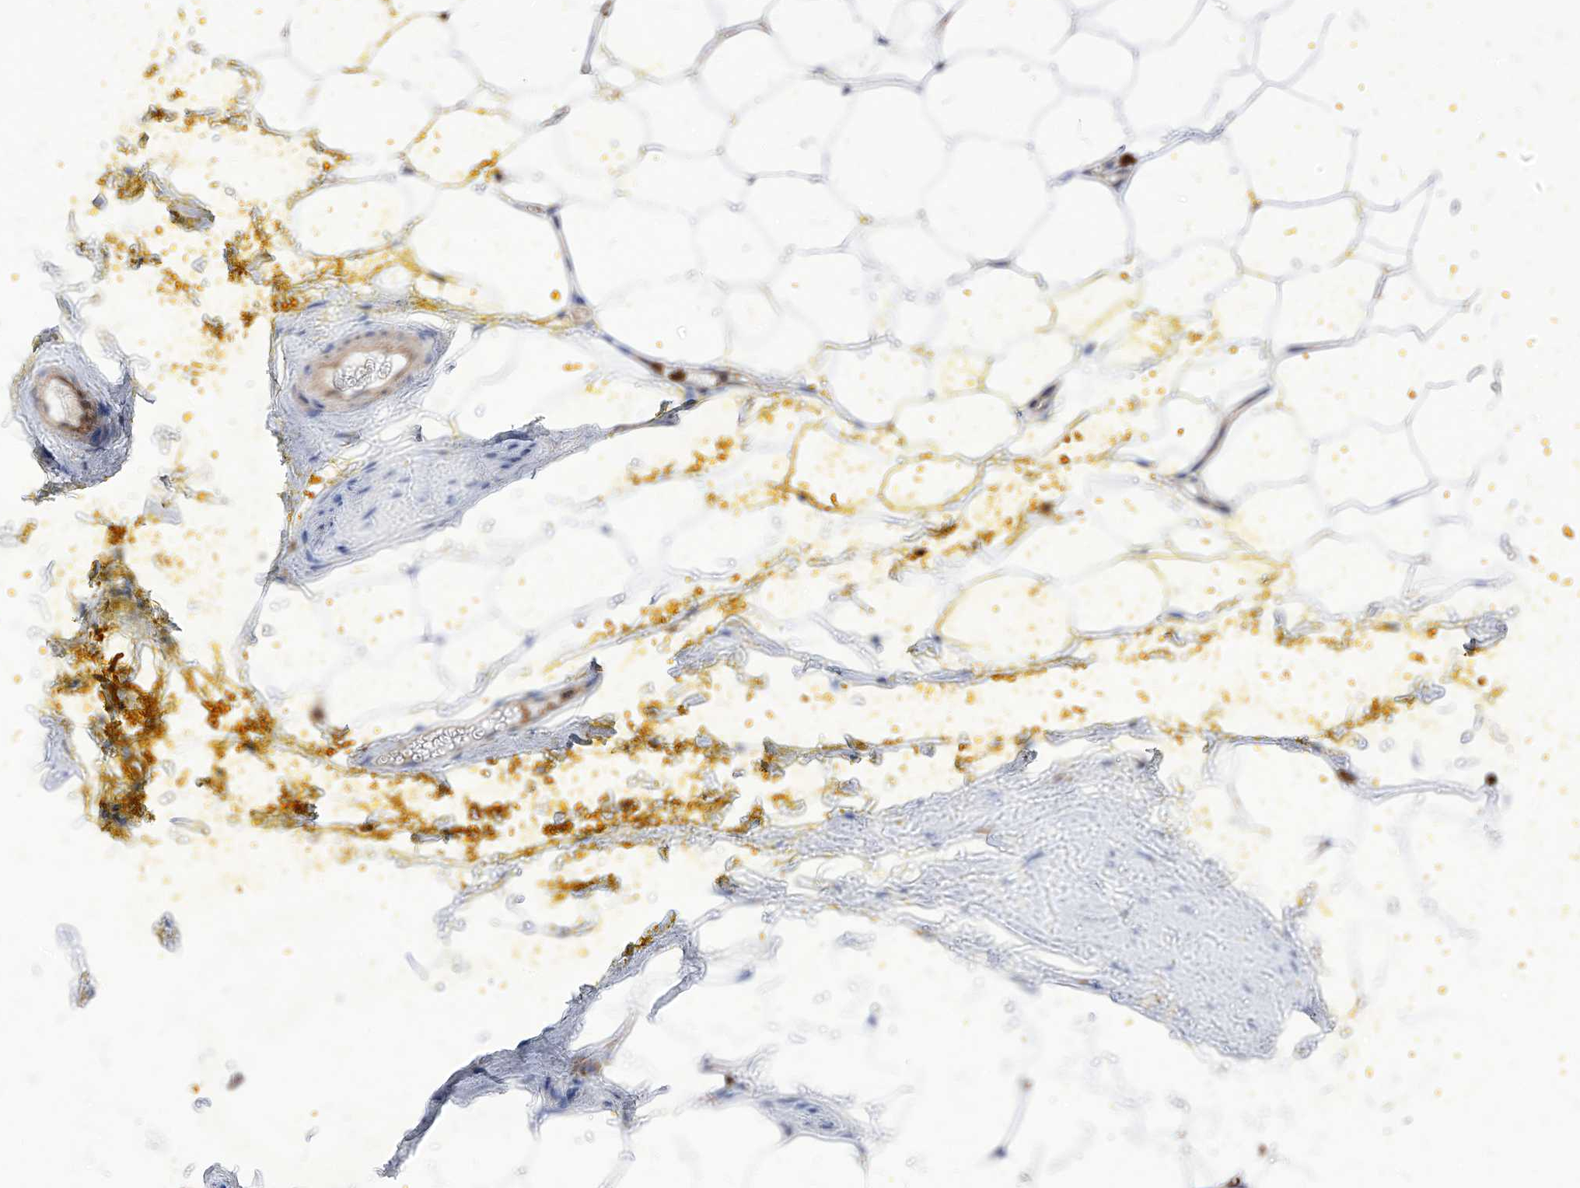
{"staining": {"intensity": "negative", "quantity": "none", "location": "none"}, "tissue": "adipose tissue", "cell_type": "Adipocytes", "image_type": "normal", "snomed": [{"axis": "morphology", "description": "Normal tissue, NOS"}, {"axis": "morphology", "description": "Adenocarcinoma, Low grade"}, {"axis": "topography", "description": "Prostate"}, {"axis": "topography", "description": "Peripheral nerve tissue"}], "caption": "Protein analysis of normal adipose tissue demonstrates no significant staining in adipocytes. Brightfield microscopy of immunohistochemistry stained with DAB (3,3'-diaminobenzidine) (brown) and hematoxylin (blue), captured at high magnification.", "gene": "ABRACL", "patient": {"sex": "male", "age": 63}}